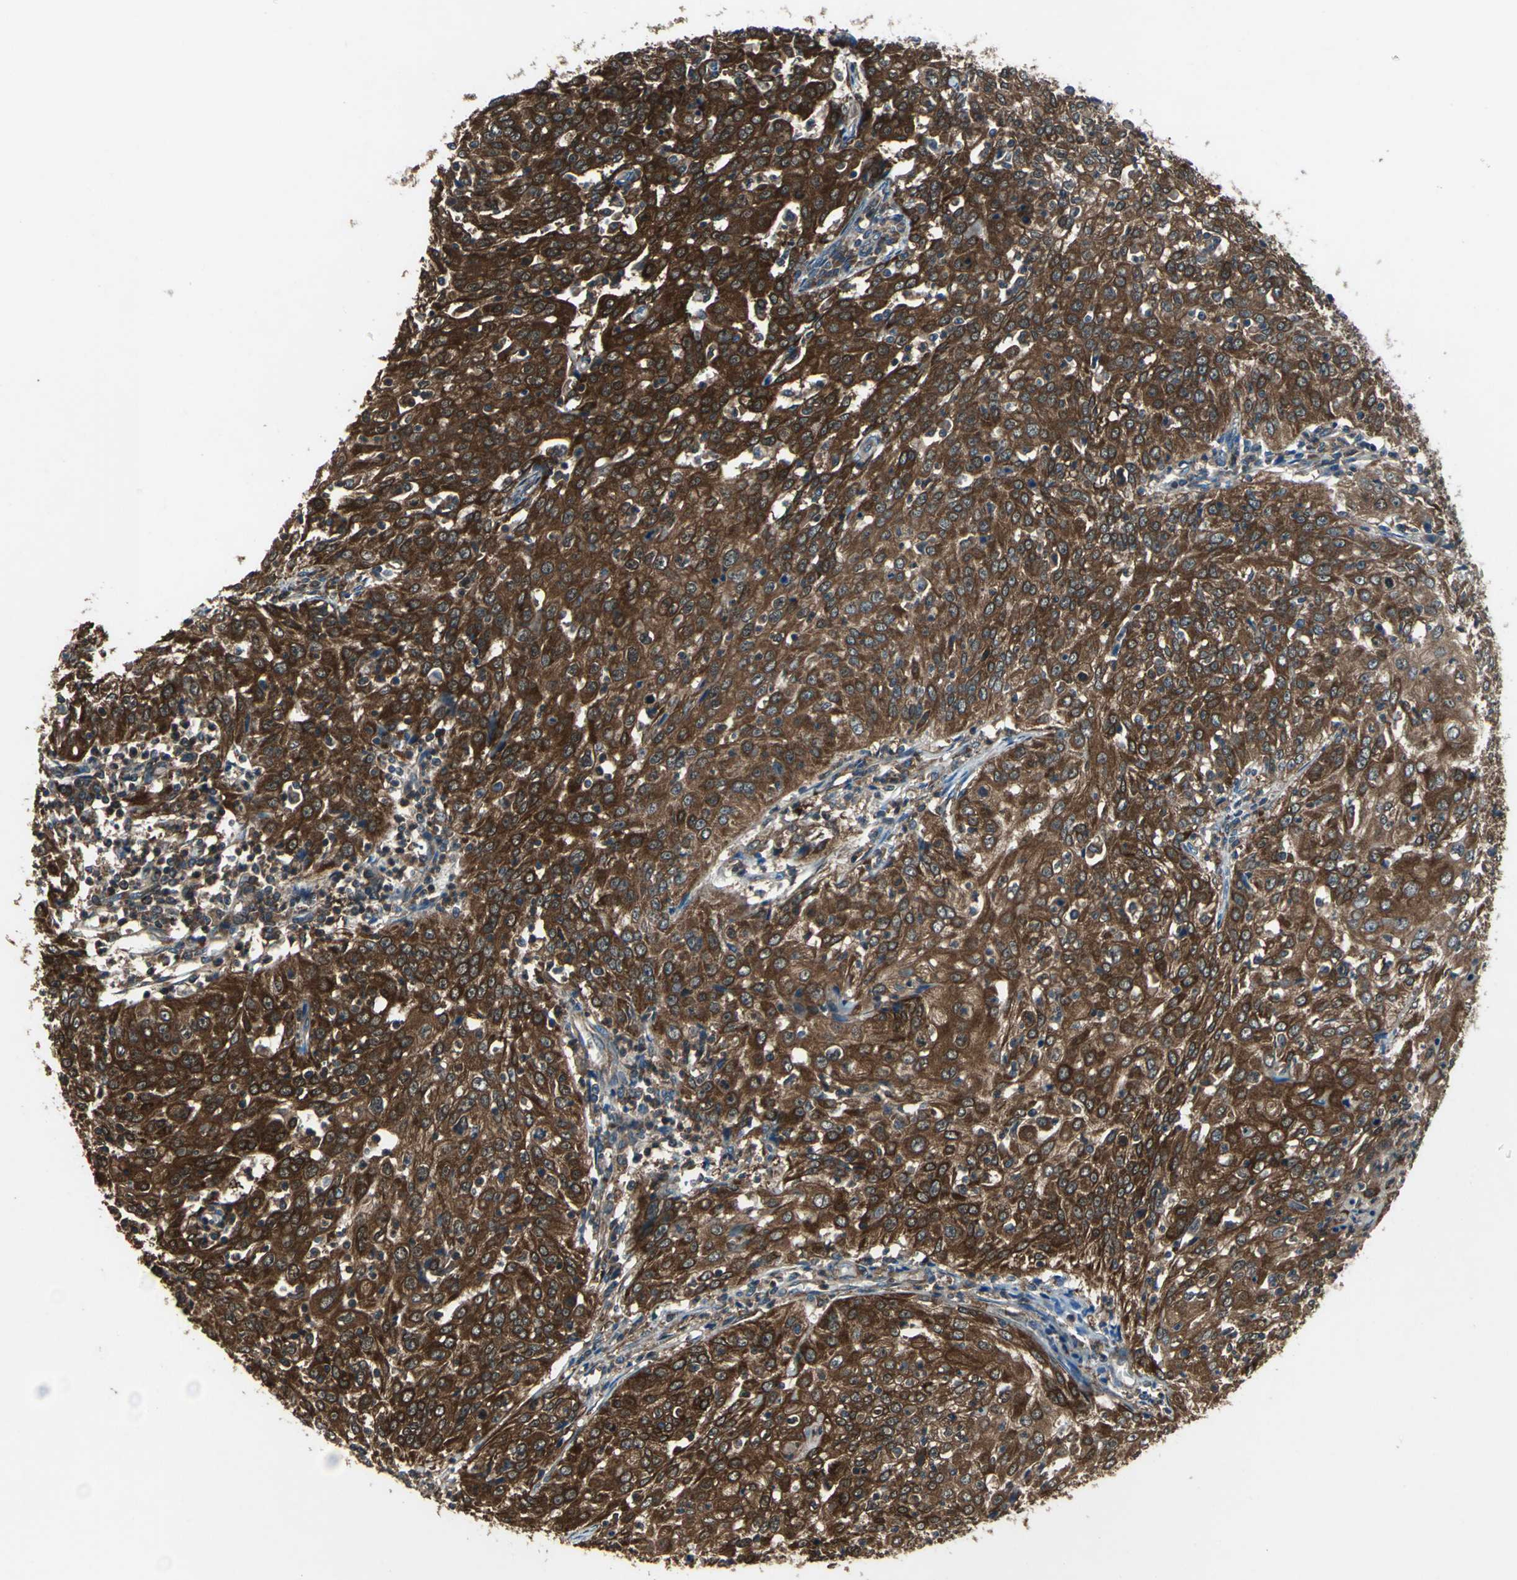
{"staining": {"intensity": "strong", "quantity": ">75%", "location": "cytoplasmic/membranous"}, "tissue": "cervical cancer", "cell_type": "Tumor cells", "image_type": "cancer", "snomed": [{"axis": "morphology", "description": "Squamous cell carcinoma, NOS"}, {"axis": "topography", "description": "Cervix"}], "caption": "Protein analysis of cervical cancer tissue displays strong cytoplasmic/membranous staining in about >75% of tumor cells.", "gene": "CAPN1", "patient": {"sex": "female", "age": 39}}